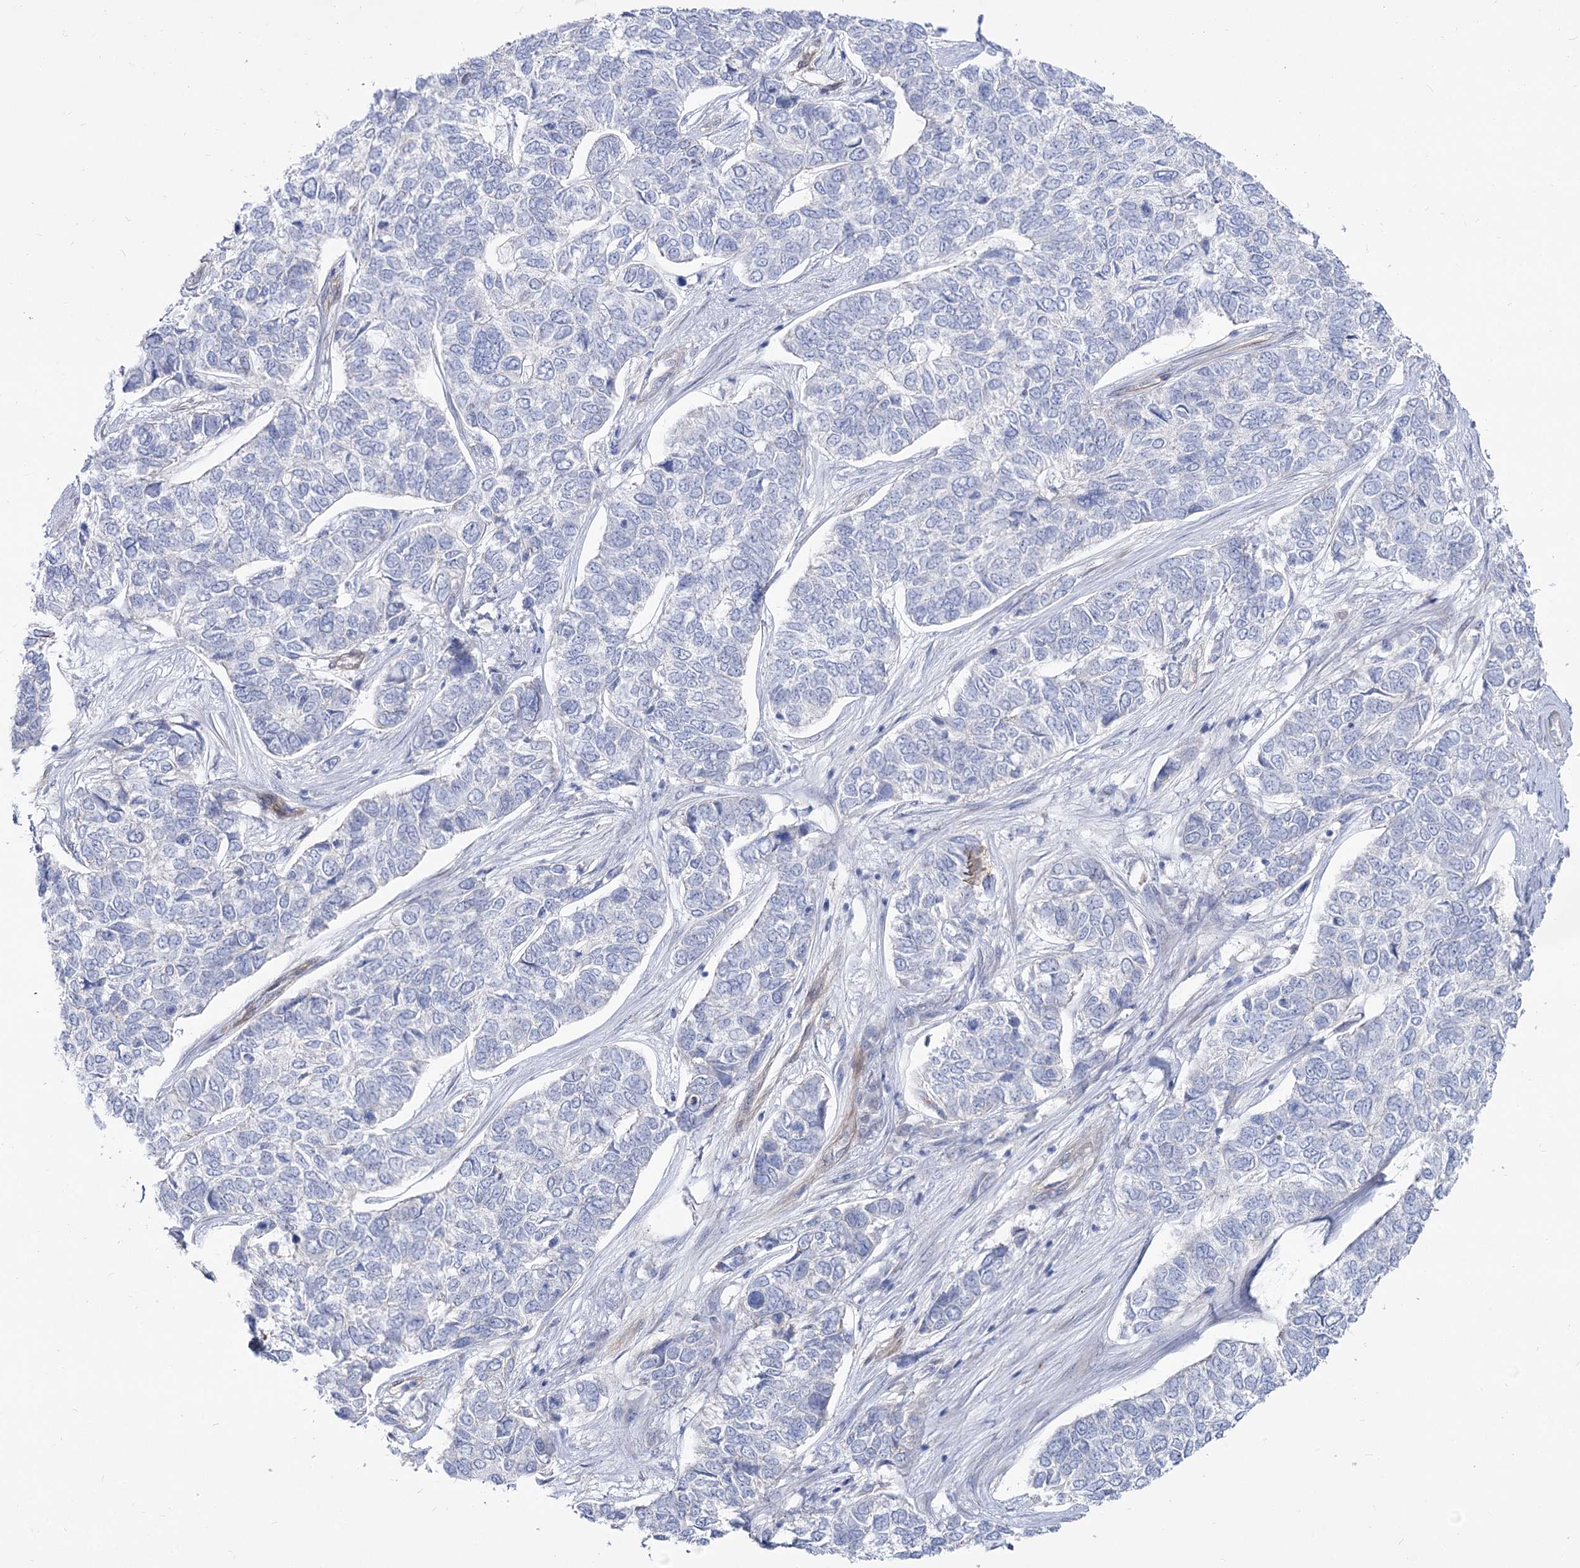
{"staining": {"intensity": "negative", "quantity": "none", "location": "none"}, "tissue": "skin cancer", "cell_type": "Tumor cells", "image_type": "cancer", "snomed": [{"axis": "morphology", "description": "Basal cell carcinoma"}, {"axis": "topography", "description": "Skin"}], "caption": "An image of human basal cell carcinoma (skin) is negative for staining in tumor cells.", "gene": "SUOX", "patient": {"sex": "female", "age": 65}}